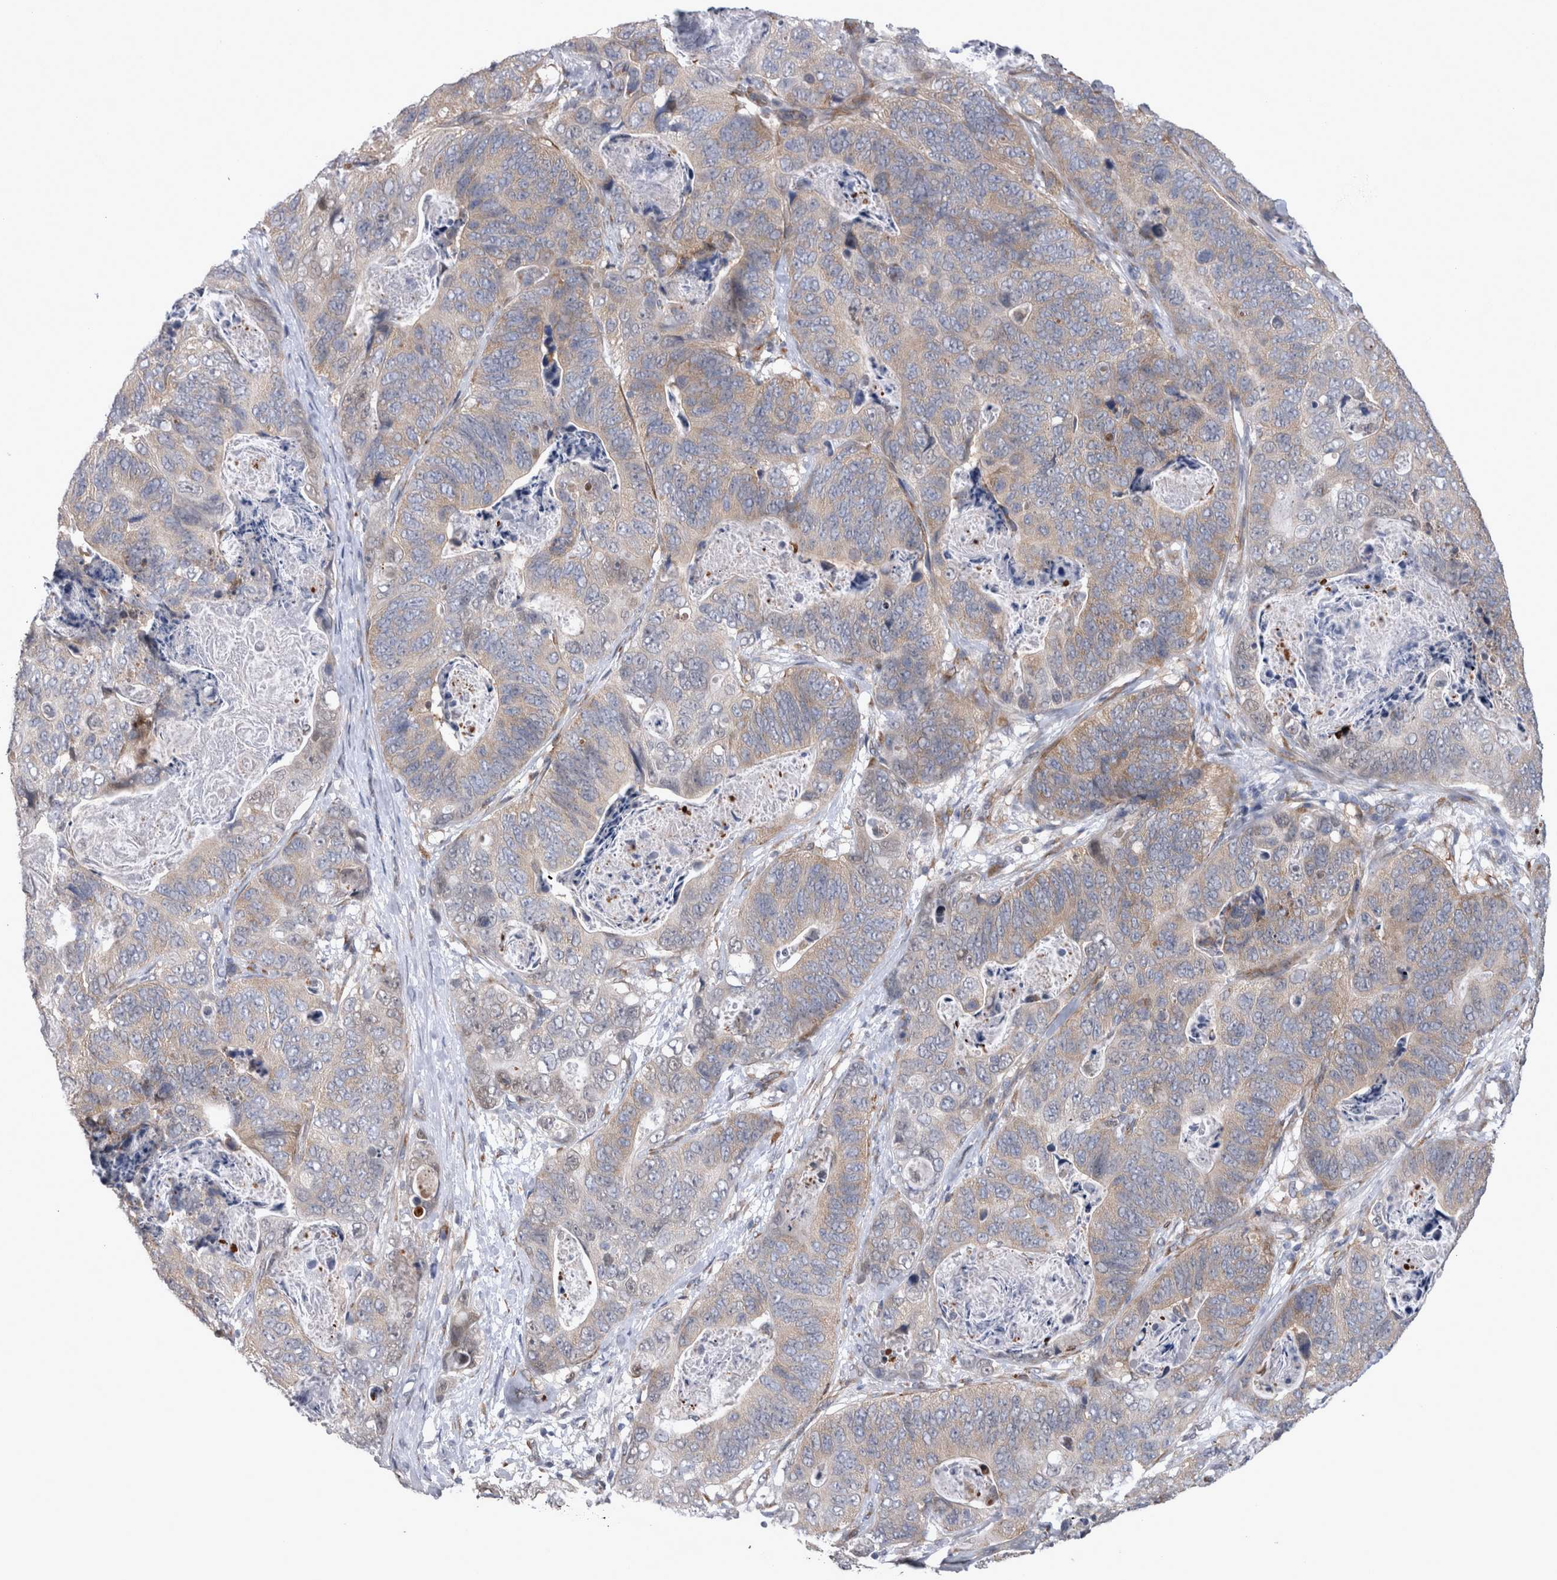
{"staining": {"intensity": "weak", "quantity": "25%-75%", "location": "cytoplasmic/membranous"}, "tissue": "stomach cancer", "cell_type": "Tumor cells", "image_type": "cancer", "snomed": [{"axis": "morphology", "description": "Normal tissue, NOS"}, {"axis": "morphology", "description": "Adenocarcinoma, NOS"}, {"axis": "topography", "description": "Stomach"}], "caption": "Stomach cancer (adenocarcinoma) stained for a protein (brown) exhibits weak cytoplasmic/membranous positive expression in approximately 25%-75% of tumor cells.", "gene": "DDX6", "patient": {"sex": "female", "age": 89}}